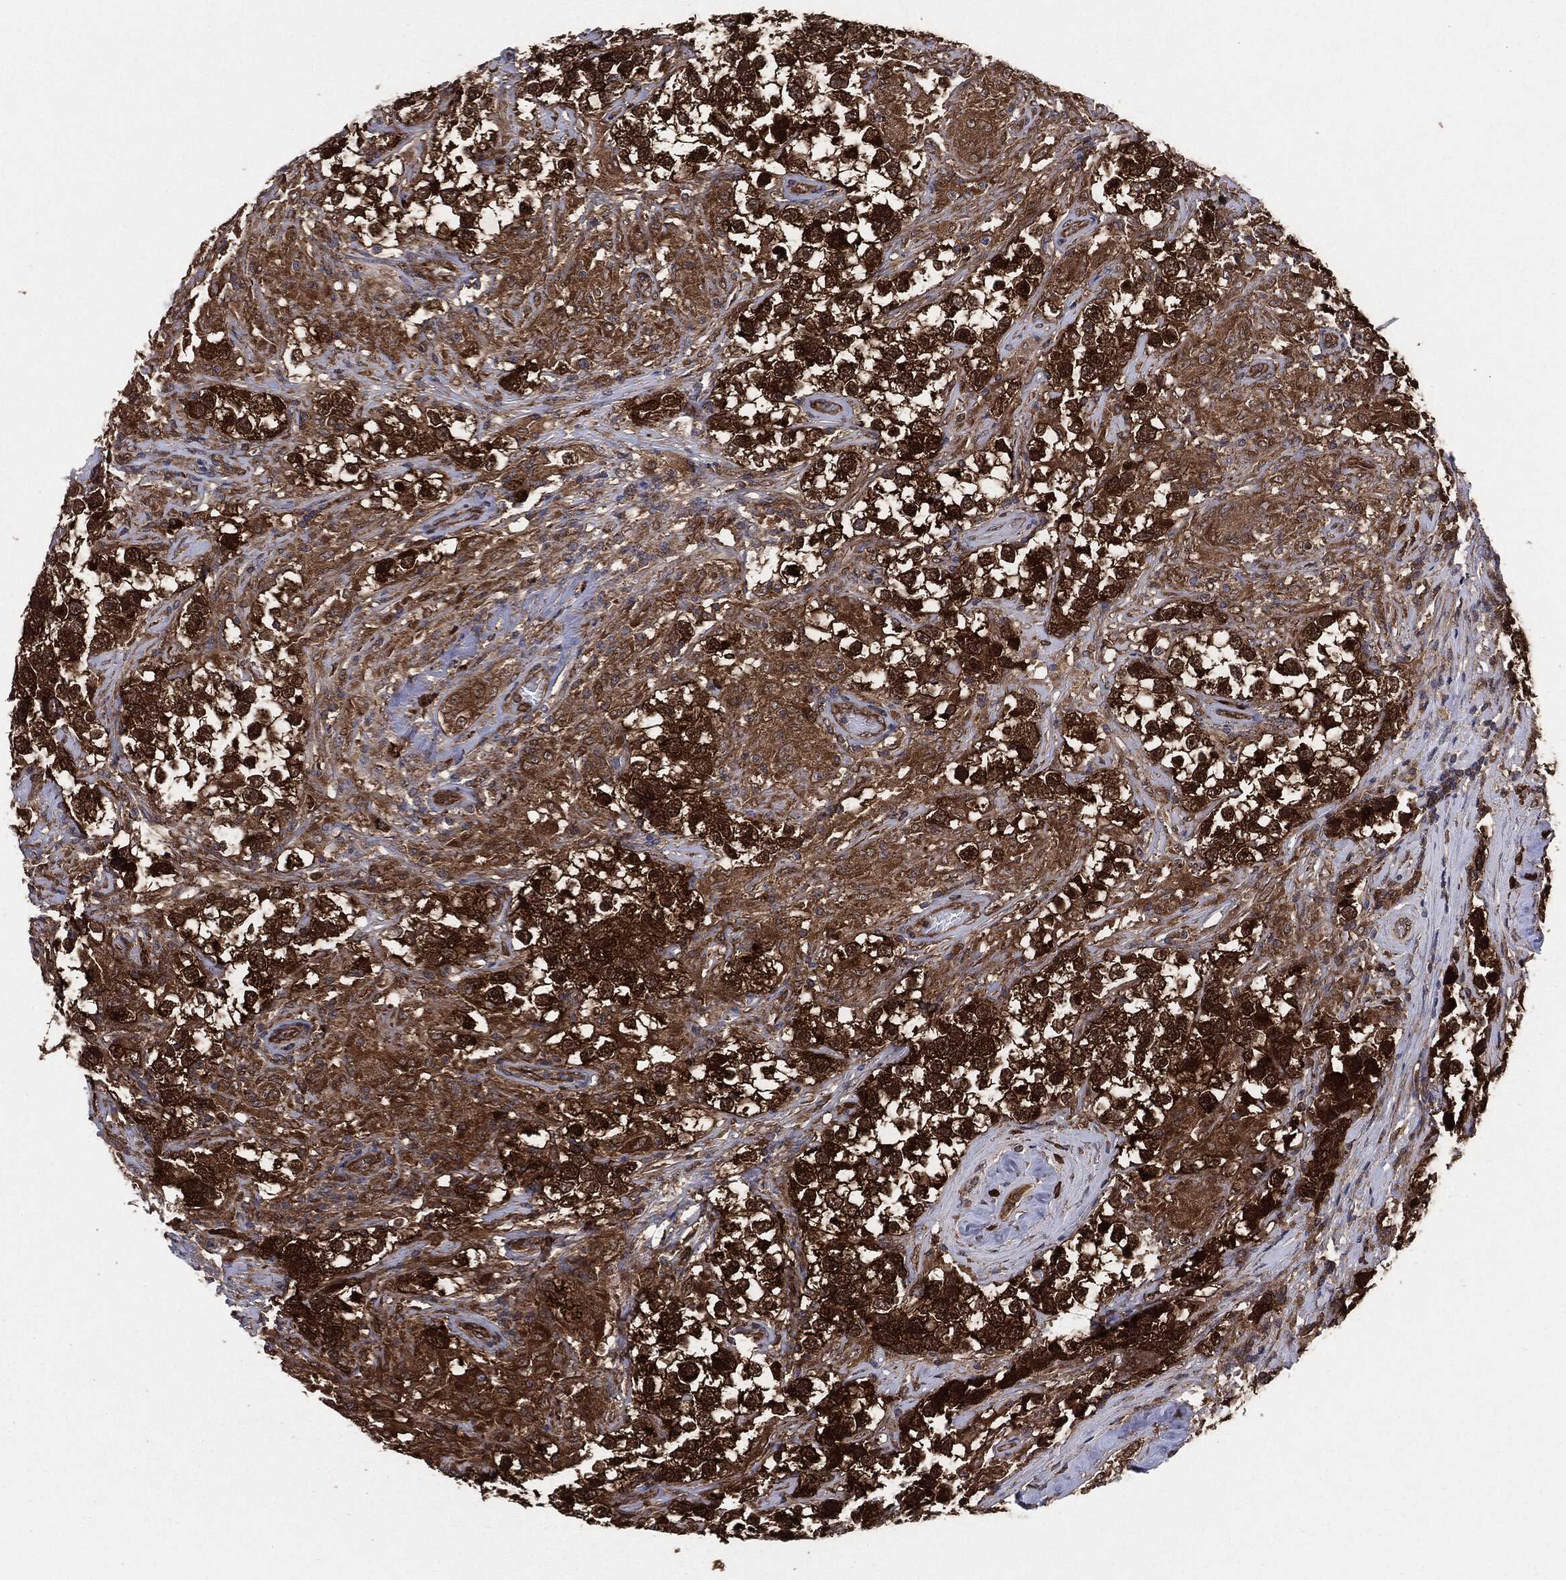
{"staining": {"intensity": "strong", "quantity": ">75%", "location": "cytoplasmic/membranous"}, "tissue": "testis cancer", "cell_type": "Tumor cells", "image_type": "cancer", "snomed": [{"axis": "morphology", "description": "Seminoma, NOS"}, {"axis": "topography", "description": "Testis"}], "caption": "Immunohistochemistry histopathology image of neoplastic tissue: seminoma (testis) stained using immunohistochemistry reveals high levels of strong protein expression localized specifically in the cytoplasmic/membranous of tumor cells, appearing as a cytoplasmic/membranous brown color.", "gene": "NME1", "patient": {"sex": "male", "age": 46}}